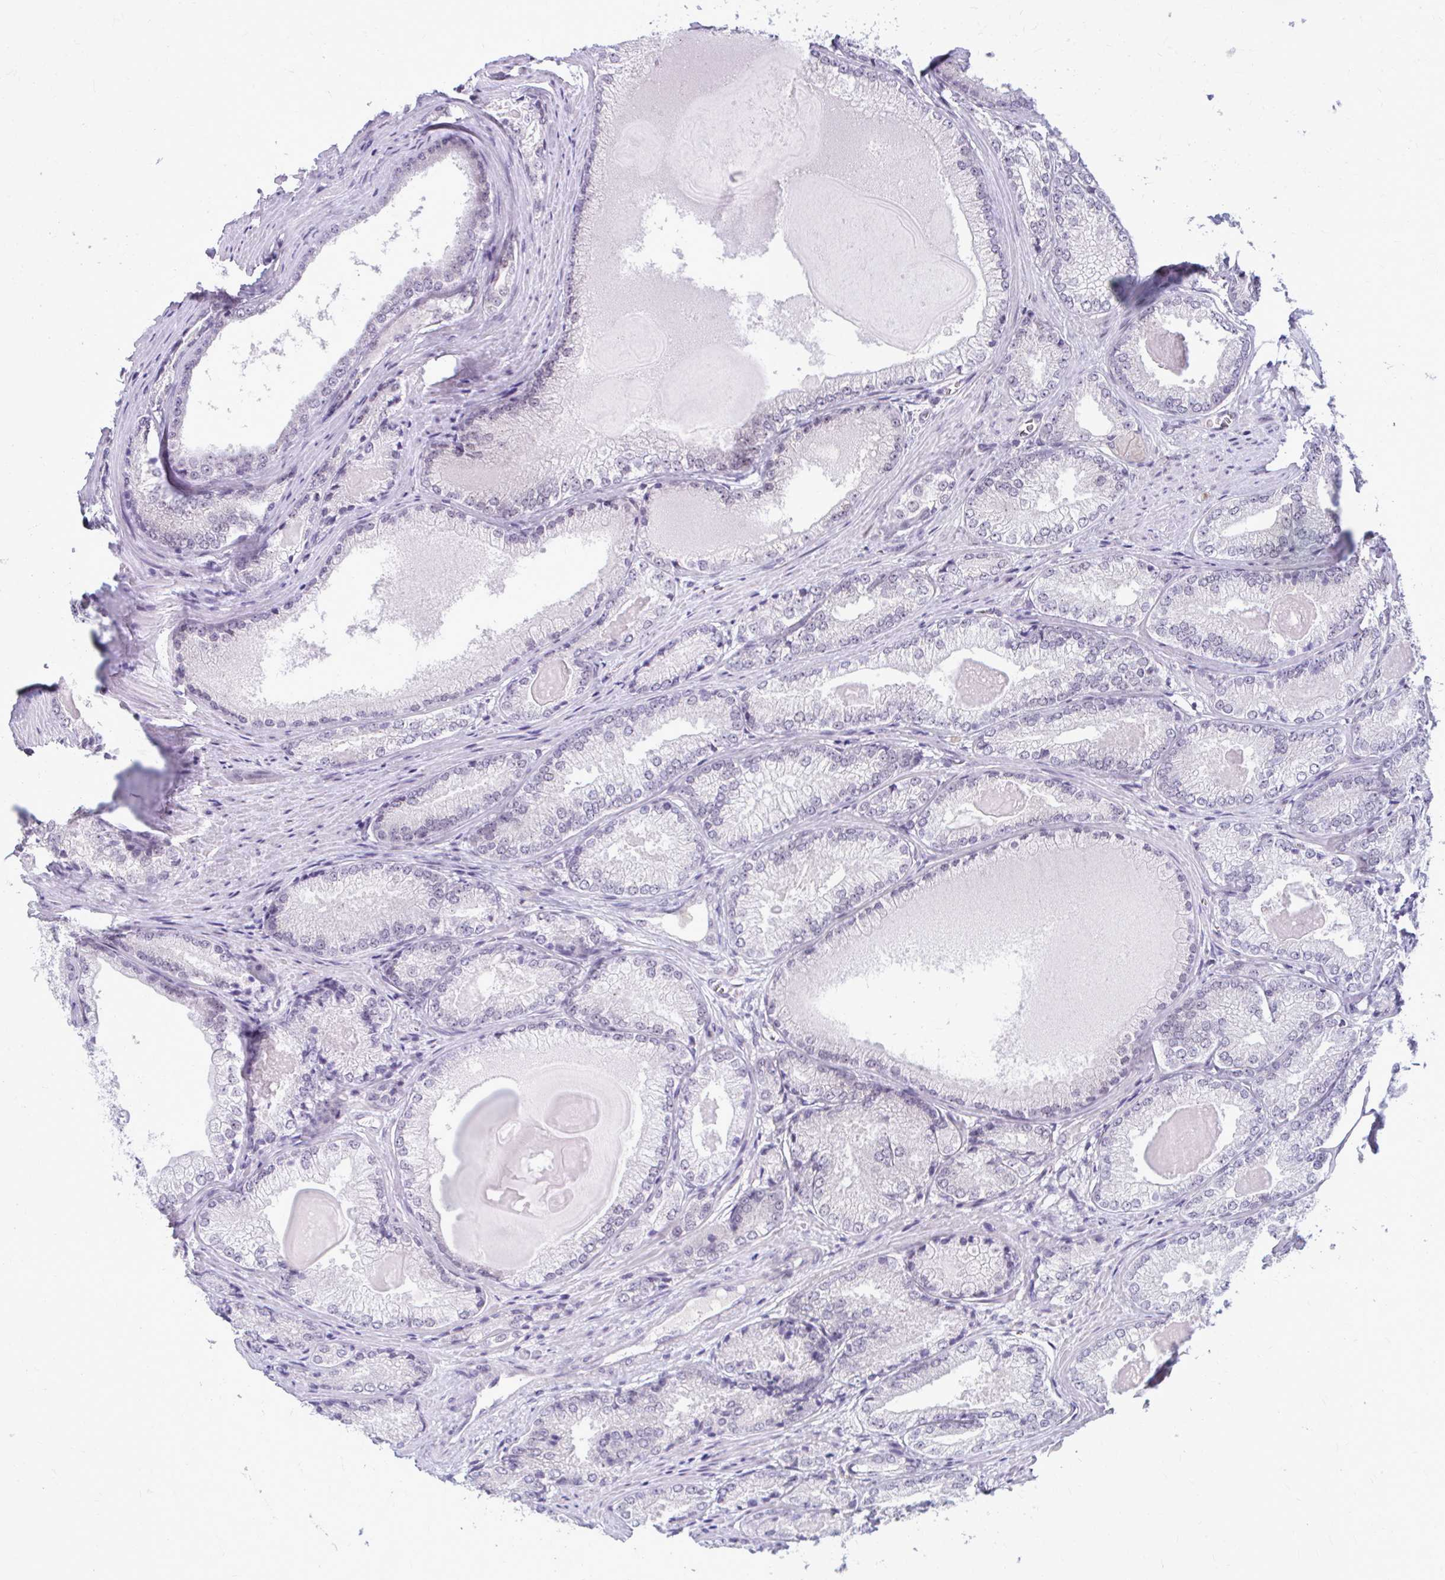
{"staining": {"intensity": "negative", "quantity": "none", "location": "none"}, "tissue": "prostate cancer", "cell_type": "Tumor cells", "image_type": "cancer", "snomed": [{"axis": "morphology", "description": "Adenocarcinoma, NOS"}, {"axis": "morphology", "description": "Adenocarcinoma, Low grade"}, {"axis": "topography", "description": "Prostate"}], "caption": "Prostate cancer (adenocarcinoma) stained for a protein using immunohistochemistry displays no staining tumor cells.", "gene": "MAF1", "patient": {"sex": "male", "age": 68}}